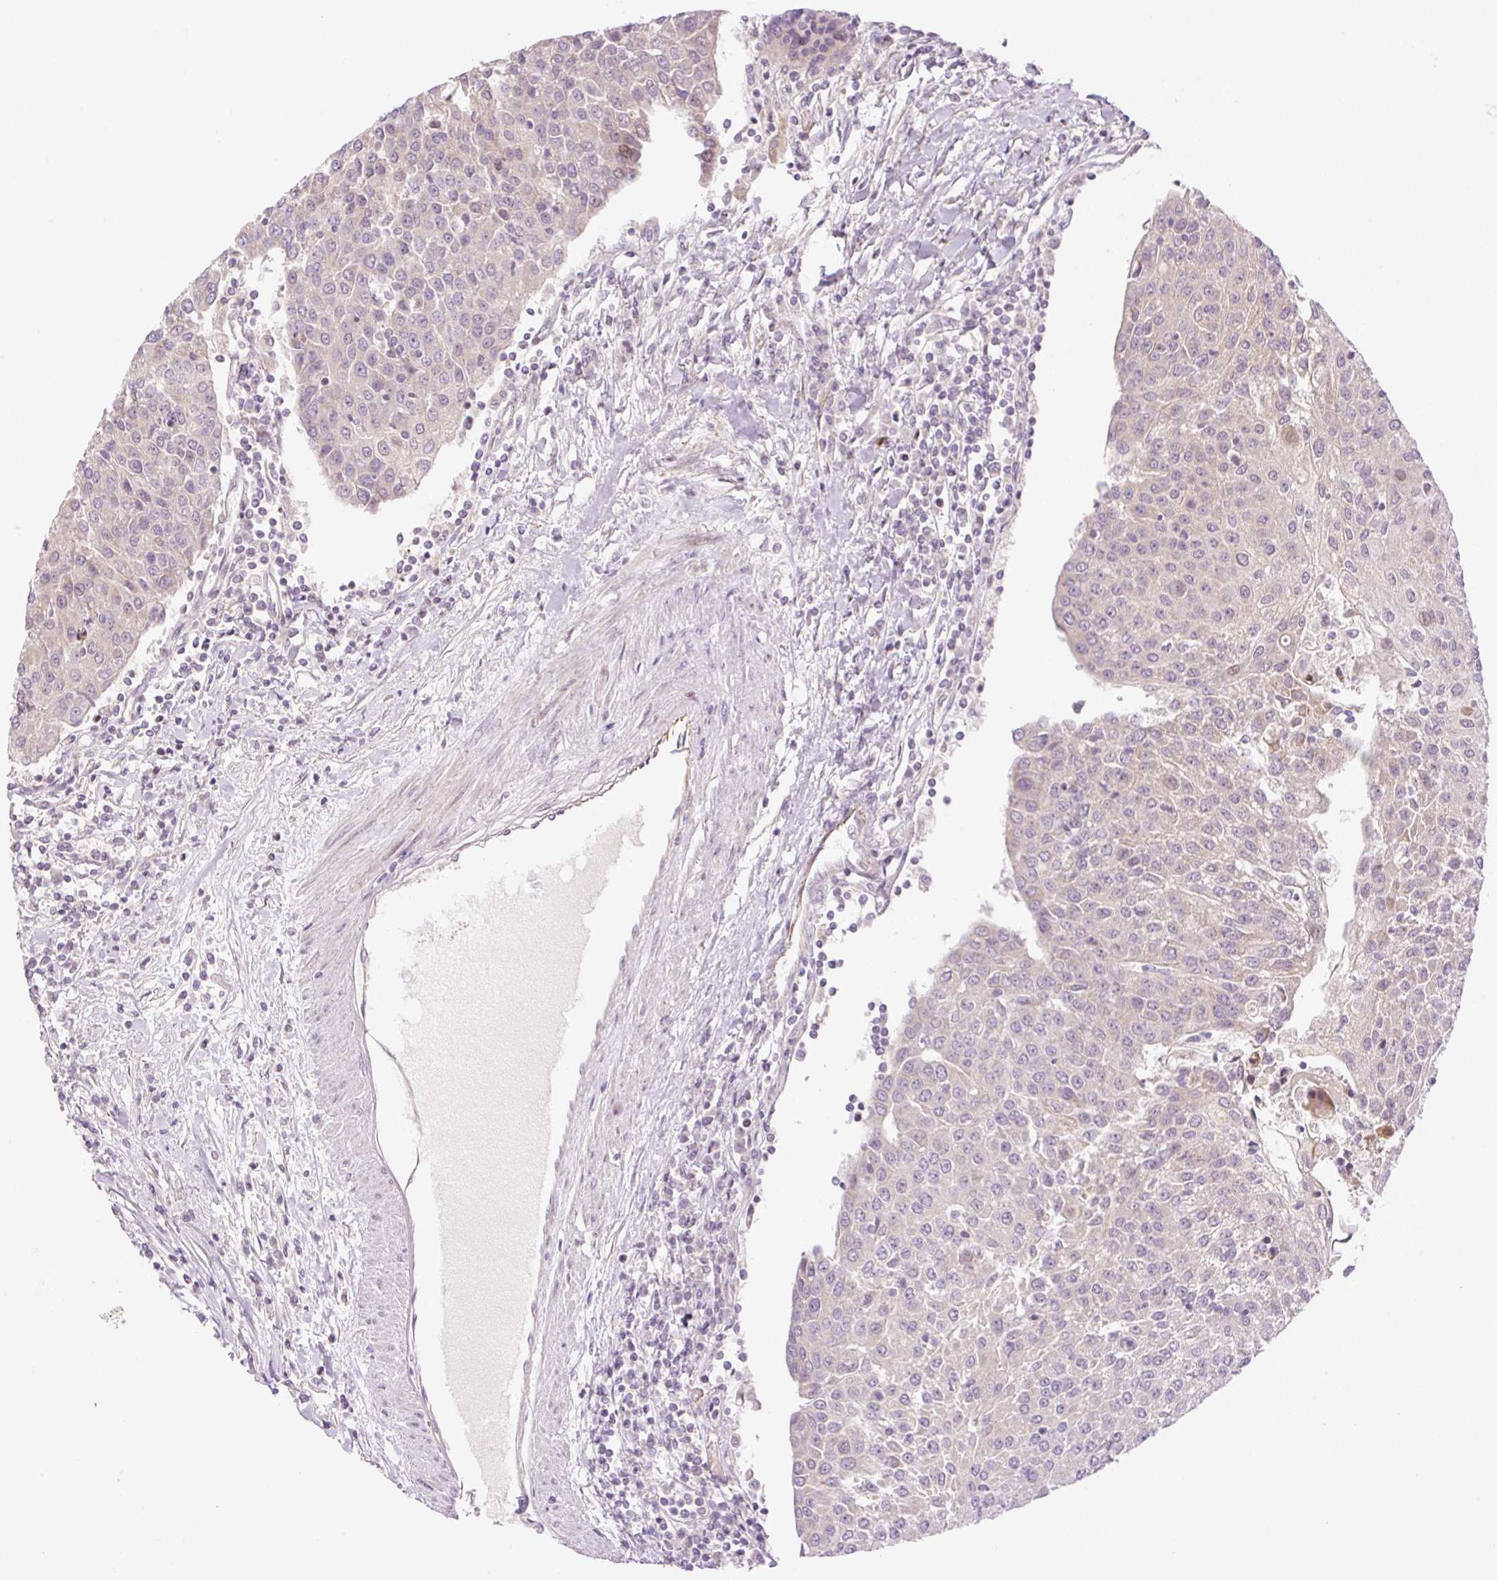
{"staining": {"intensity": "negative", "quantity": "none", "location": "none"}, "tissue": "urothelial cancer", "cell_type": "Tumor cells", "image_type": "cancer", "snomed": [{"axis": "morphology", "description": "Urothelial carcinoma, High grade"}, {"axis": "topography", "description": "Urinary bladder"}], "caption": "This is an immunohistochemistry histopathology image of urothelial carcinoma (high-grade). There is no staining in tumor cells.", "gene": "ZNF394", "patient": {"sex": "female", "age": 85}}